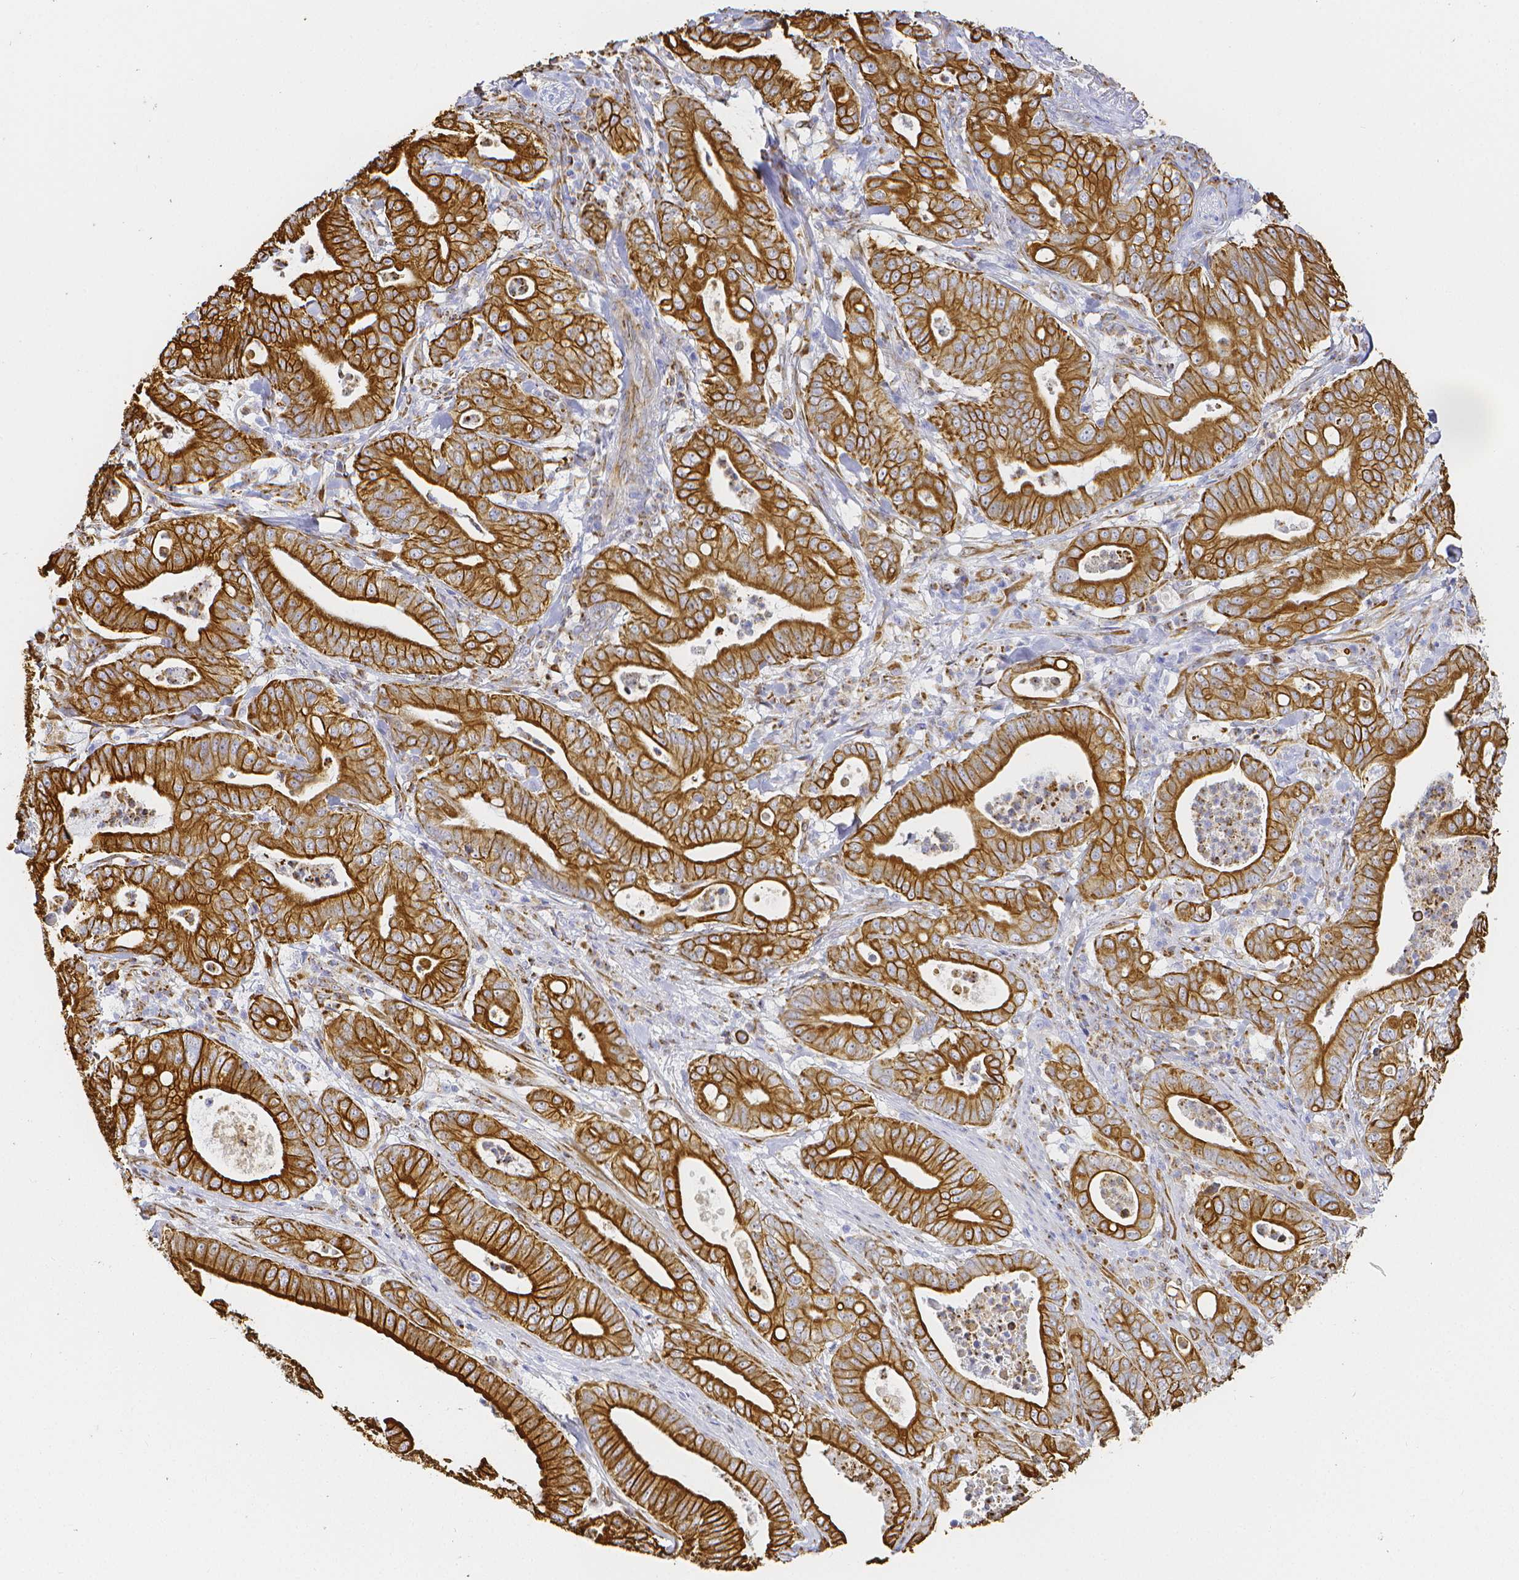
{"staining": {"intensity": "strong", "quantity": ">75%", "location": "cytoplasmic/membranous"}, "tissue": "pancreatic cancer", "cell_type": "Tumor cells", "image_type": "cancer", "snomed": [{"axis": "morphology", "description": "Adenocarcinoma, NOS"}, {"axis": "topography", "description": "Pancreas"}], "caption": "Immunohistochemical staining of pancreatic adenocarcinoma demonstrates strong cytoplasmic/membranous protein positivity in approximately >75% of tumor cells. The staining was performed using DAB (3,3'-diaminobenzidine), with brown indicating positive protein expression. Nuclei are stained blue with hematoxylin.", "gene": "SMURF1", "patient": {"sex": "male", "age": 71}}